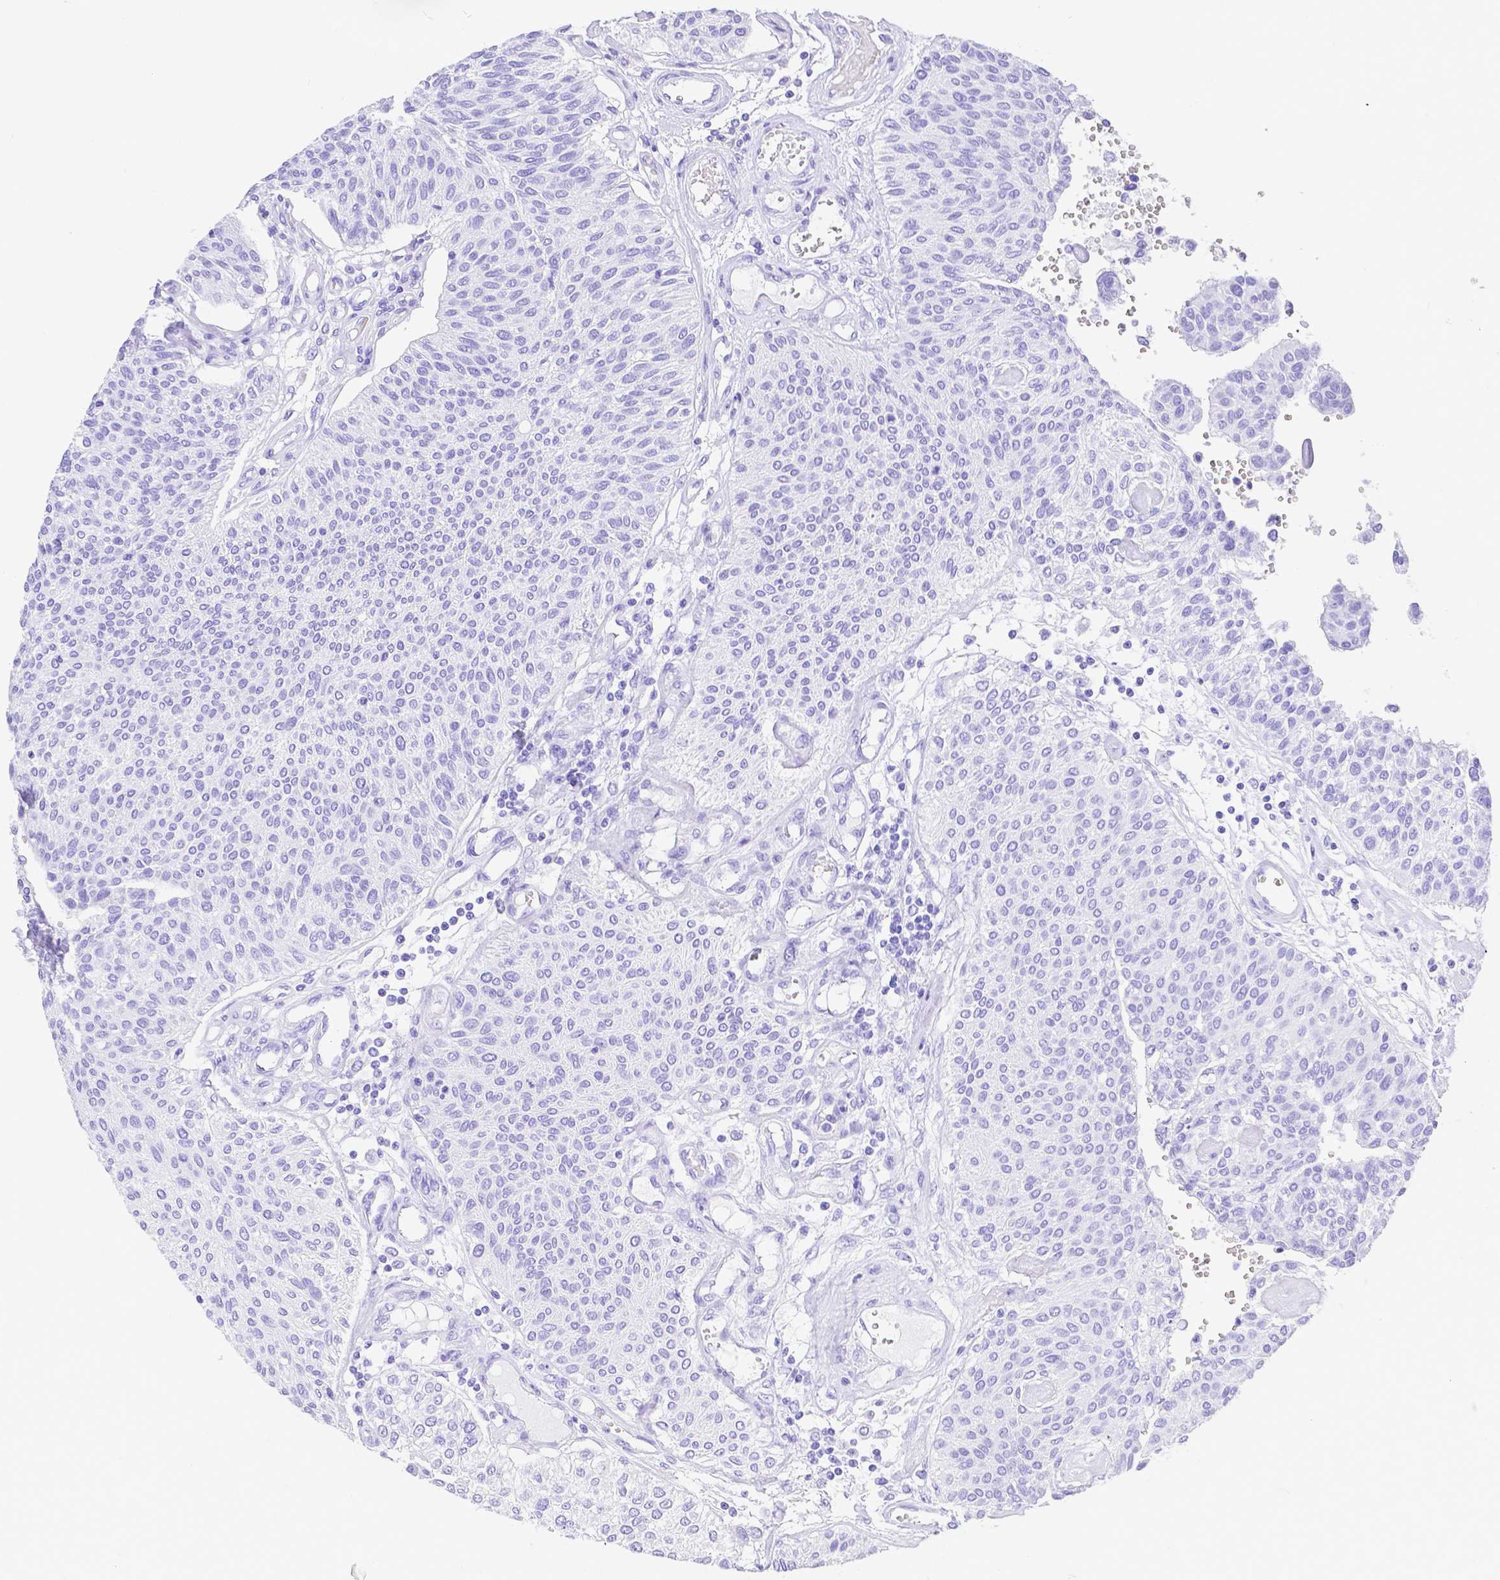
{"staining": {"intensity": "negative", "quantity": "none", "location": "none"}, "tissue": "urothelial cancer", "cell_type": "Tumor cells", "image_type": "cancer", "snomed": [{"axis": "morphology", "description": "Urothelial carcinoma, NOS"}, {"axis": "topography", "description": "Urinary bladder"}], "caption": "High magnification brightfield microscopy of urothelial cancer stained with DAB (3,3'-diaminobenzidine) (brown) and counterstained with hematoxylin (blue): tumor cells show no significant expression.", "gene": "SMR3A", "patient": {"sex": "male", "age": 55}}